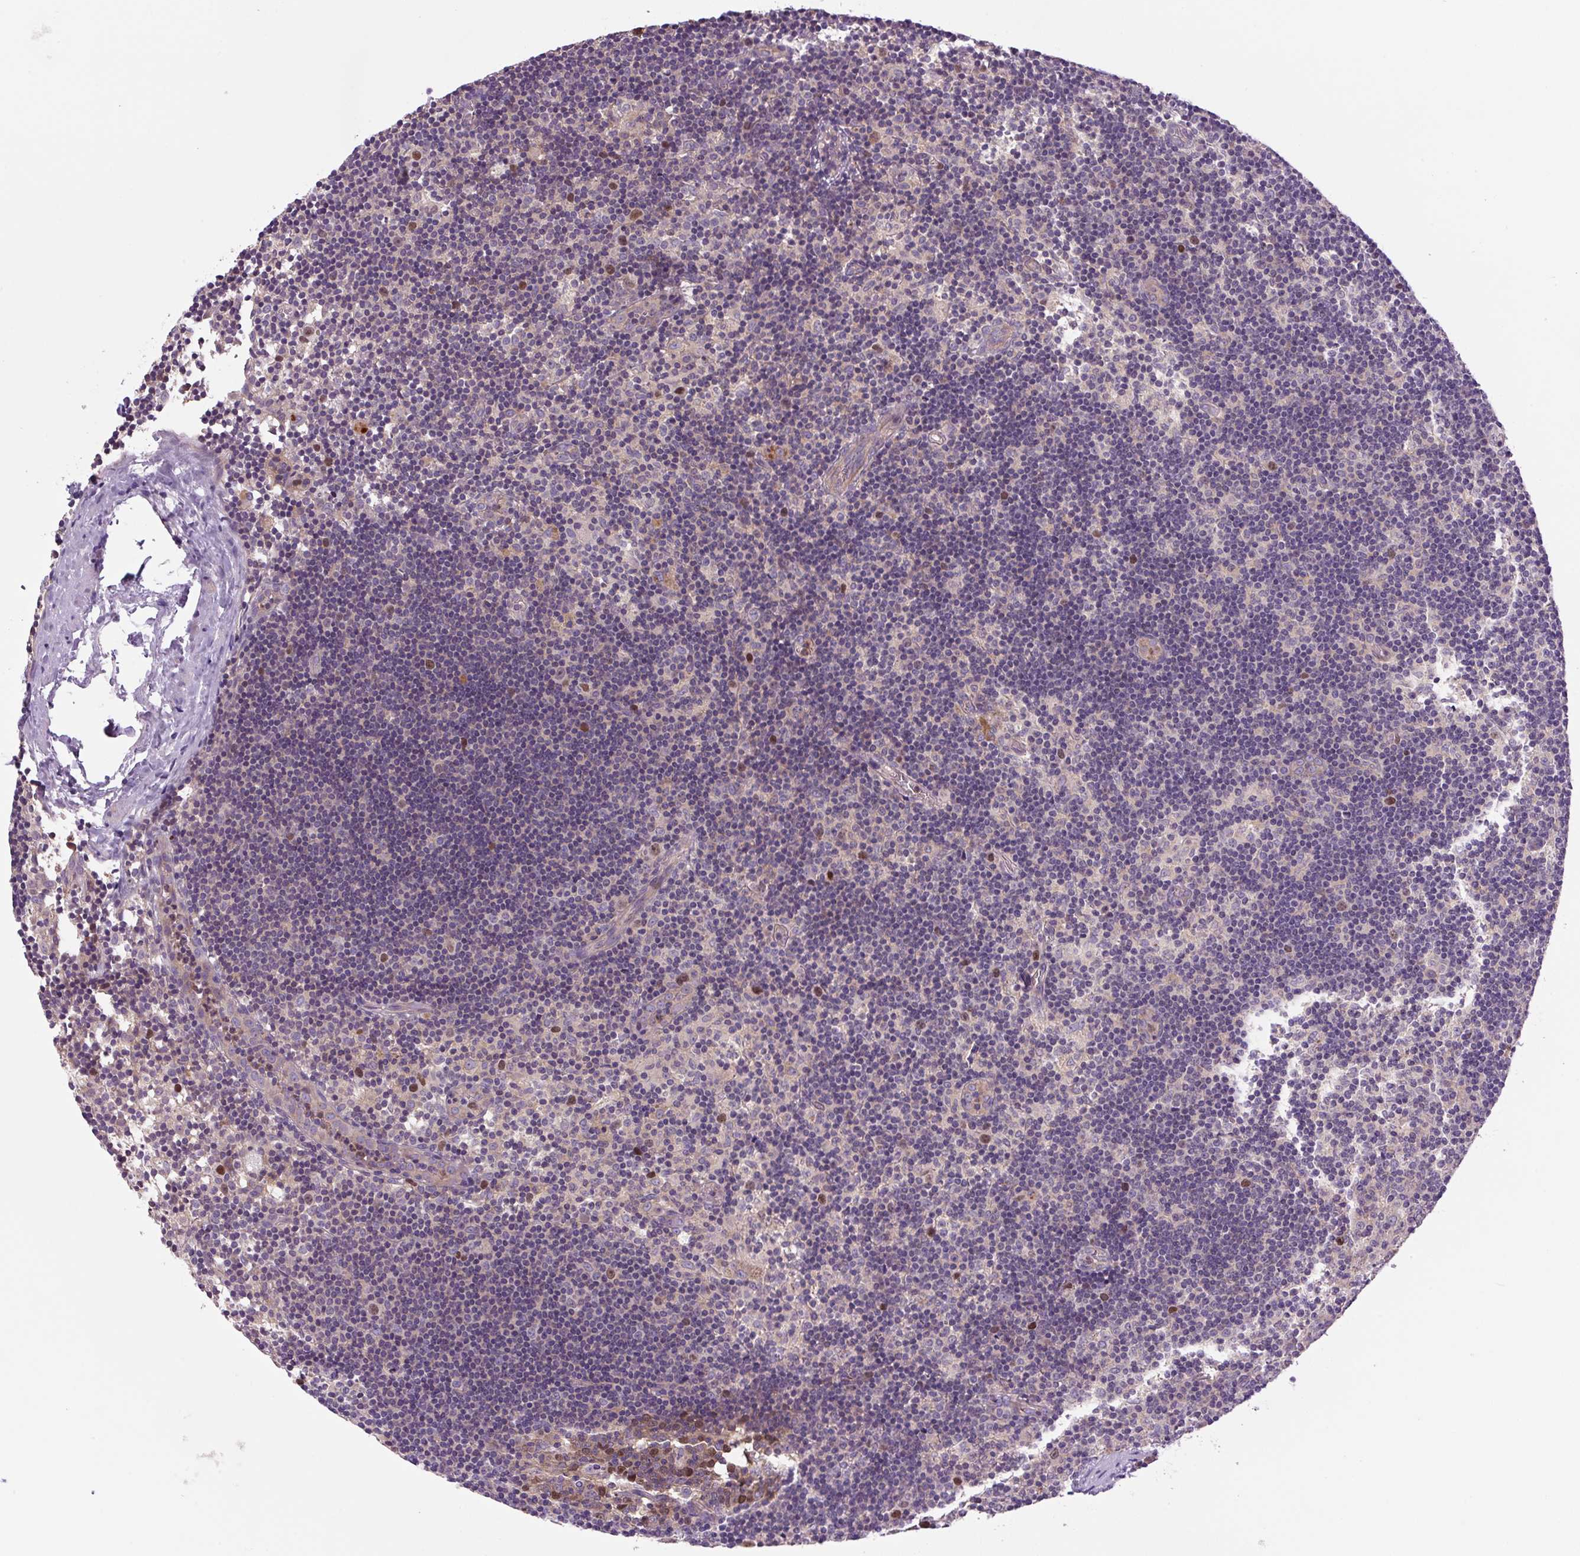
{"staining": {"intensity": "strong", "quantity": ">75%", "location": "cytoplasmic/membranous,nuclear"}, "tissue": "lymph node", "cell_type": "Germinal center cells", "image_type": "normal", "snomed": [{"axis": "morphology", "description": "Normal tissue, NOS"}, {"axis": "topography", "description": "Lymph node"}], "caption": "Immunohistochemical staining of unremarkable lymph node shows strong cytoplasmic/membranous,nuclear protein positivity in approximately >75% of germinal center cells.", "gene": "KIFC1", "patient": {"sex": "female", "age": 45}}